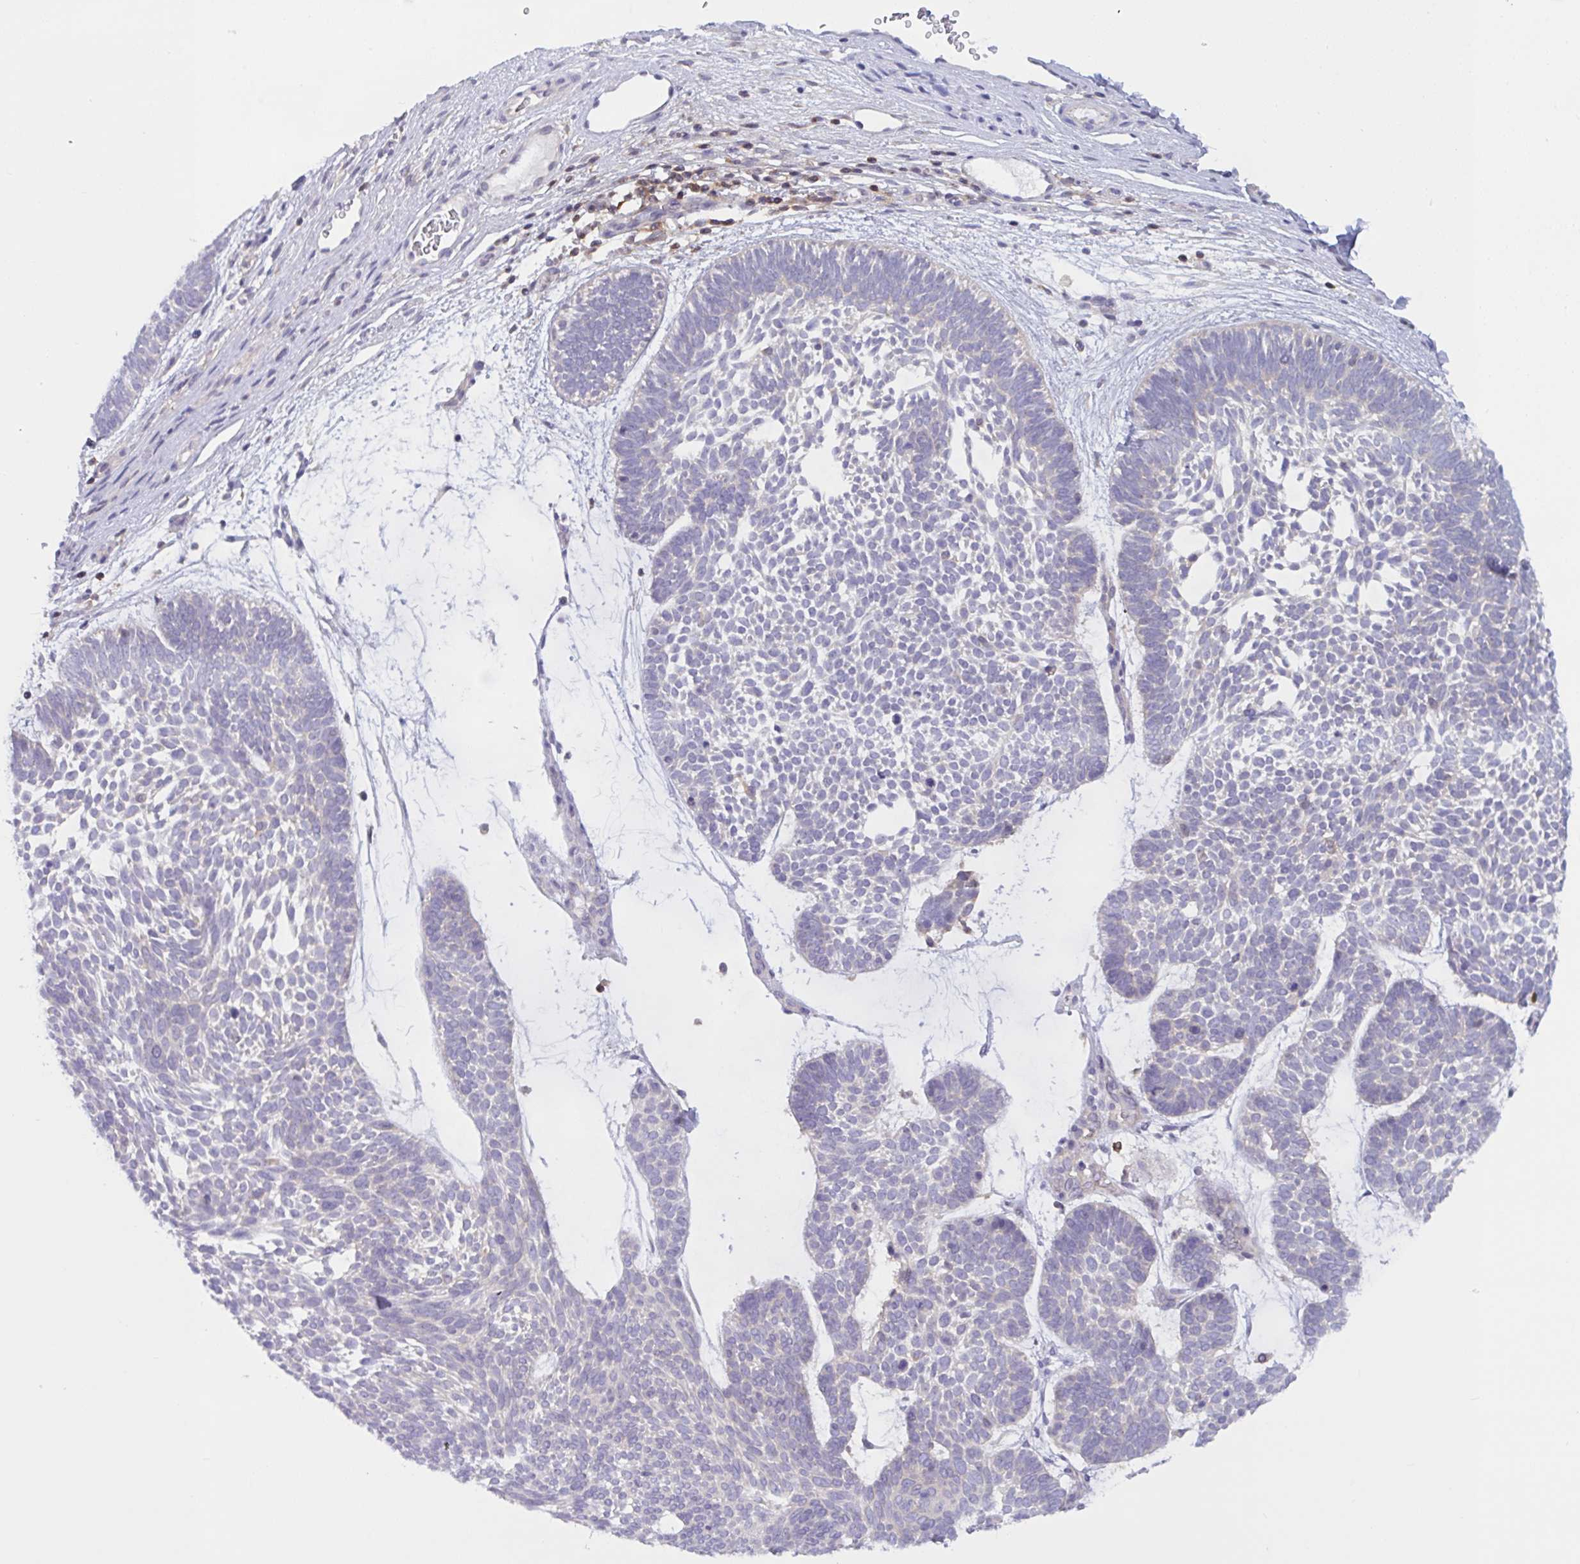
{"staining": {"intensity": "negative", "quantity": "none", "location": "none"}, "tissue": "skin cancer", "cell_type": "Tumor cells", "image_type": "cancer", "snomed": [{"axis": "morphology", "description": "Basal cell carcinoma"}, {"axis": "topography", "description": "Skin"}, {"axis": "topography", "description": "Skin of face"}], "caption": "The image demonstrates no staining of tumor cells in basal cell carcinoma (skin).", "gene": "TANK", "patient": {"sex": "male", "age": 83}}